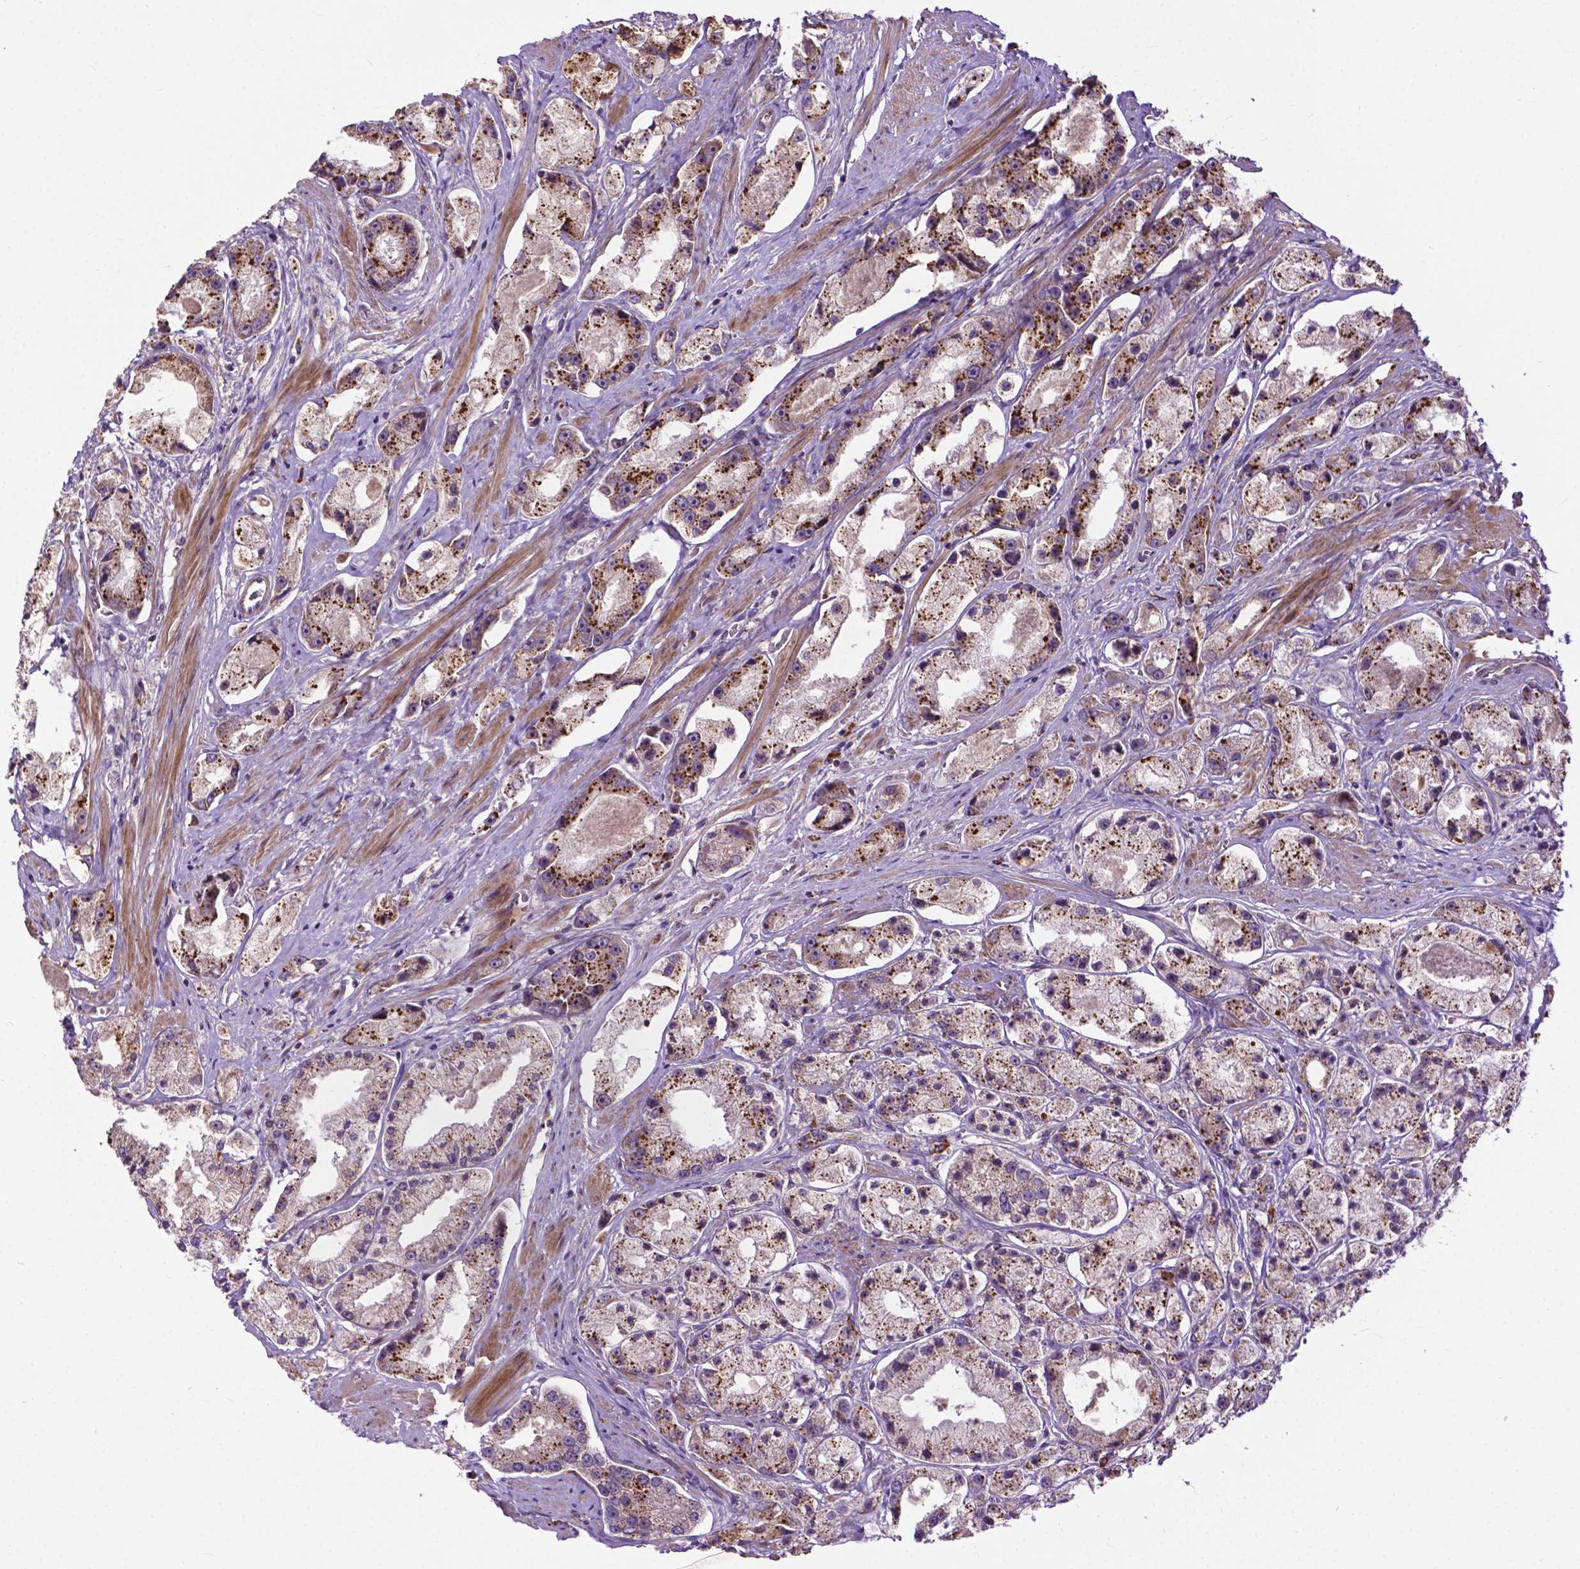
{"staining": {"intensity": "strong", "quantity": ">75%", "location": "cytoplasmic/membranous"}, "tissue": "prostate cancer", "cell_type": "Tumor cells", "image_type": "cancer", "snomed": [{"axis": "morphology", "description": "Adenocarcinoma, High grade"}, {"axis": "topography", "description": "Prostate"}], "caption": "Human prostate cancer (adenocarcinoma (high-grade)) stained with a brown dye demonstrates strong cytoplasmic/membranous positive expression in about >75% of tumor cells.", "gene": "PARP3", "patient": {"sex": "male", "age": 67}}